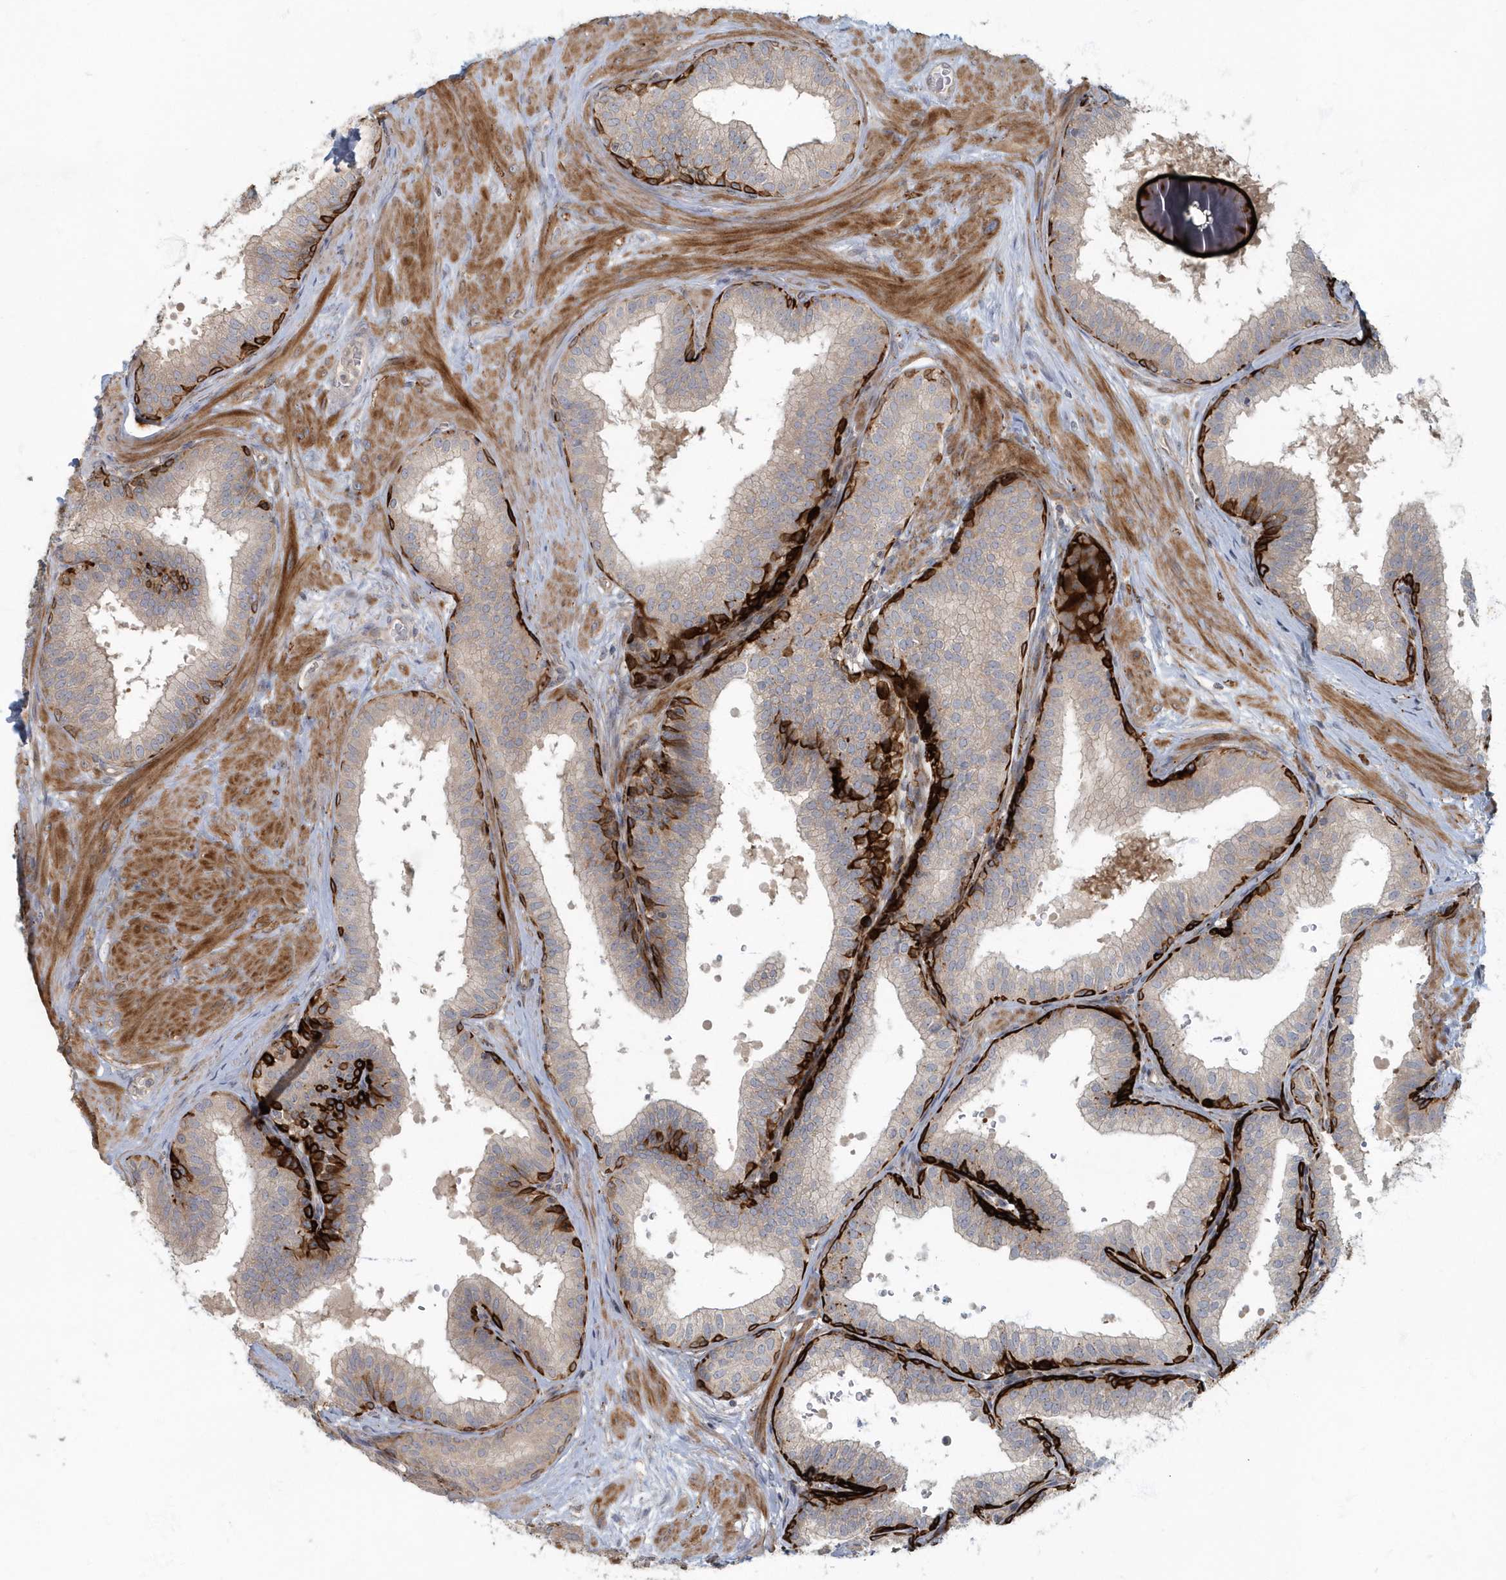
{"staining": {"intensity": "strong", "quantity": "25%-75%", "location": "cytoplasmic/membranous"}, "tissue": "prostate", "cell_type": "Glandular cells", "image_type": "normal", "snomed": [{"axis": "morphology", "description": "Normal tissue, NOS"}, {"axis": "topography", "description": "Prostate"}], "caption": "Protein staining of benign prostate shows strong cytoplasmic/membranous staining in about 25%-75% of glandular cells. (Brightfield microscopy of DAB IHC at high magnification).", "gene": "ARHGEF38", "patient": {"sex": "male", "age": 60}}